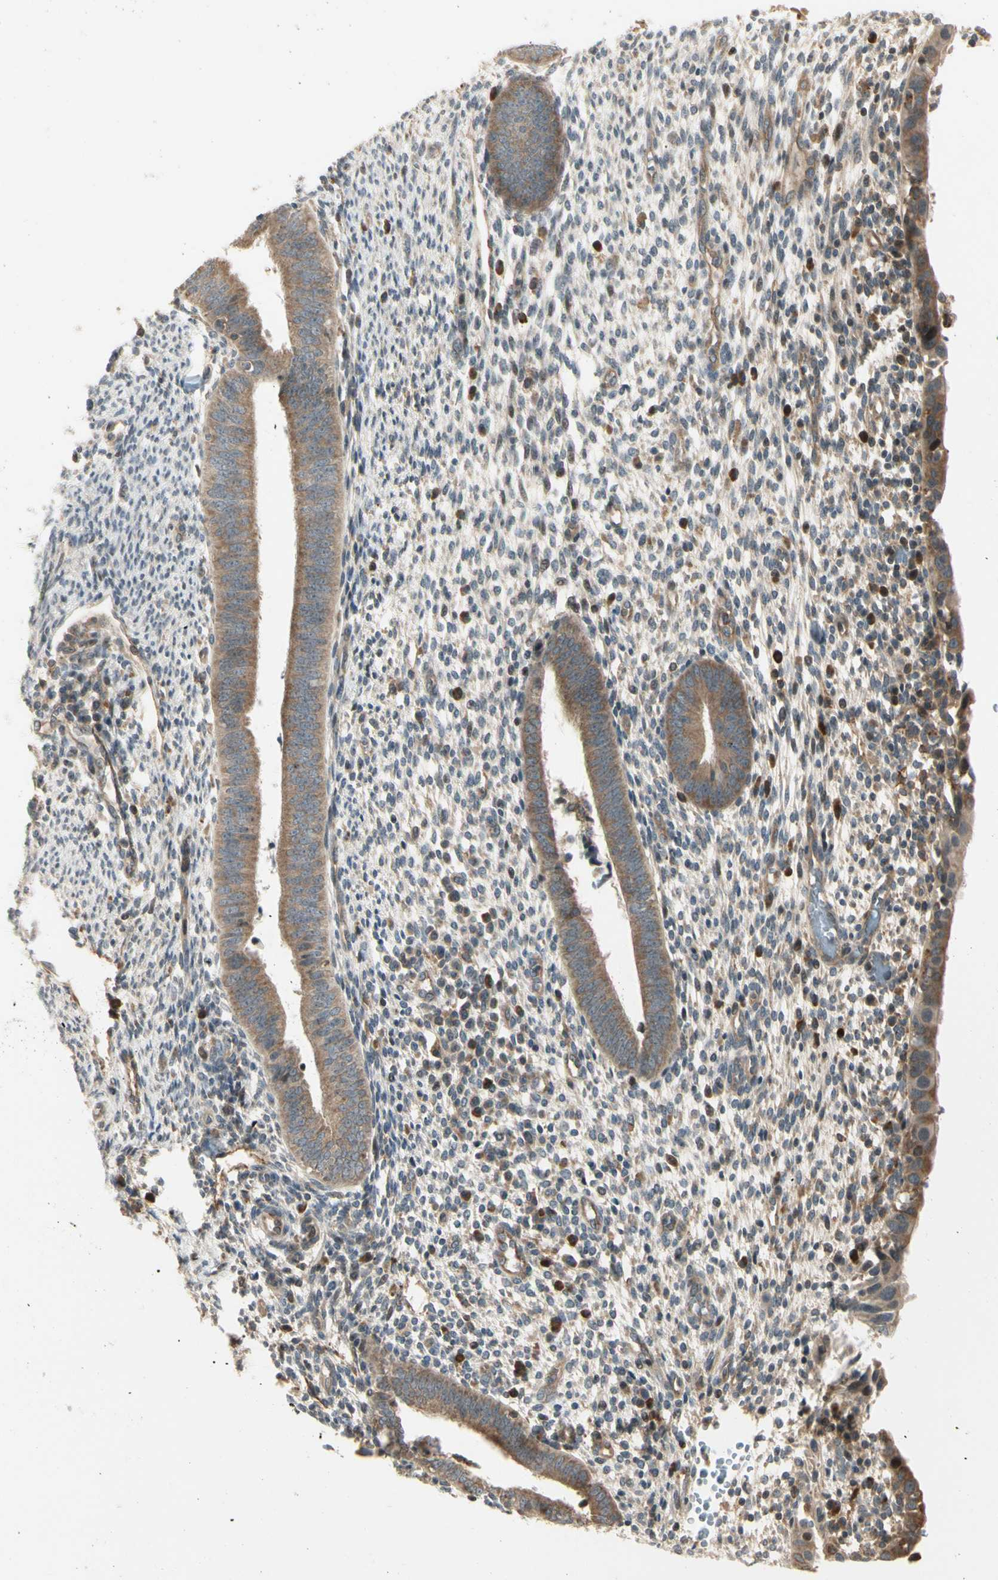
{"staining": {"intensity": "weak", "quantity": "<25%", "location": "nuclear"}, "tissue": "endometrium", "cell_type": "Cells in endometrial stroma", "image_type": "normal", "snomed": [{"axis": "morphology", "description": "Normal tissue, NOS"}, {"axis": "topography", "description": "Endometrium"}], "caption": "A high-resolution micrograph shows immunohistochemistry staining of unremarkable endometrium, which demonstrates no significant expression in cells in endometrial stroma.", "gene": "FNDC3B", "patient": {"sex": "female", "age": 35}}